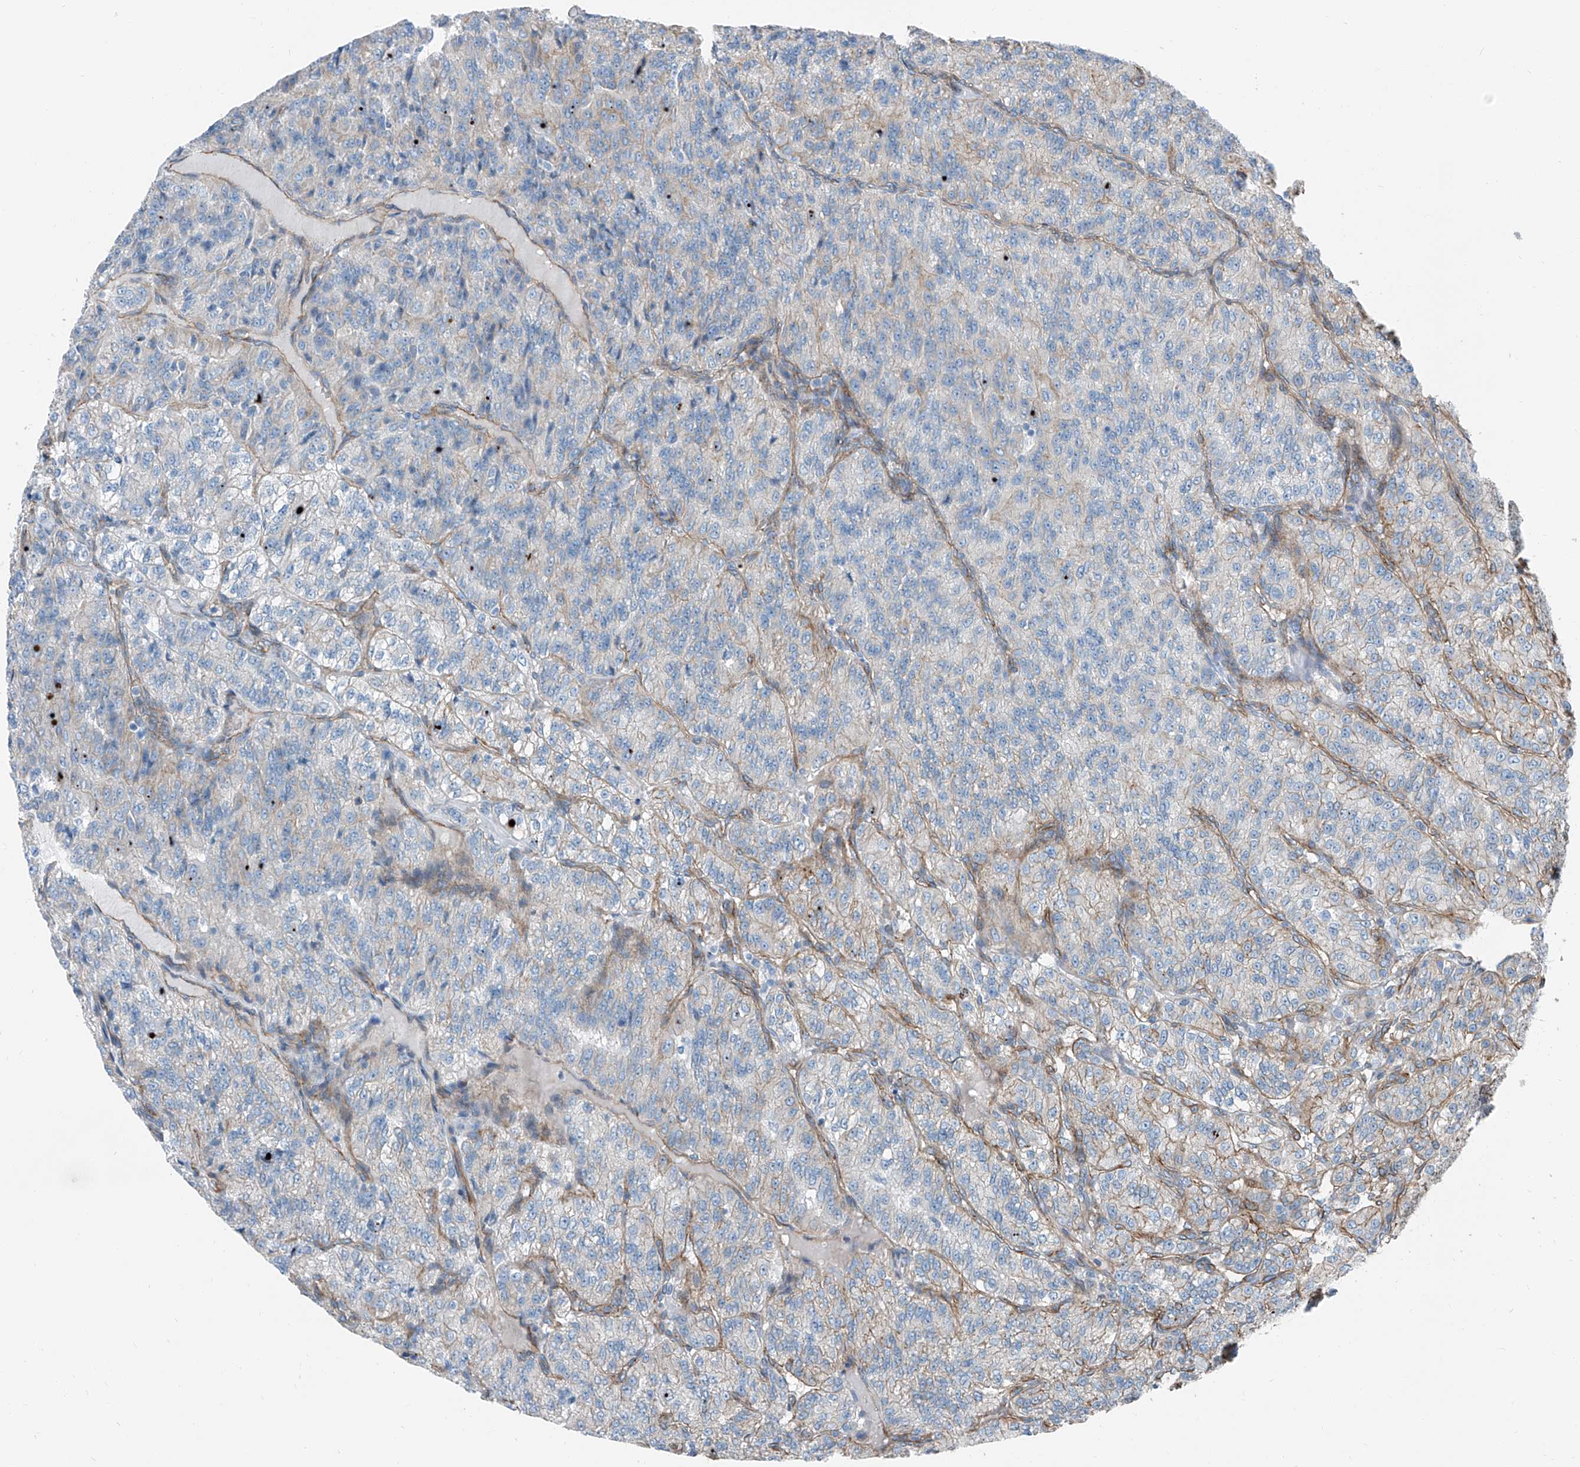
{"staining": {"intensity": "negative", "quantity": "none", "location": "none"}, "tissue": "renal cancer", "cell_type": "Tumor cells", "image_type": "cancer", "snomed": [{"axis": "morphology", "description": "Adenocarcinoma, NOS"}, {"axis": "topography", "description": "Kidney"}], "caption": "Immunohistochemistry (IHC) of human renal cancer shows no positivity in tumor cells. (Immunohistochemistry, brightfield microscopy, high magnification).", "gene": "THEMIS2", "patient": {"sex": "female", "age": 63}}